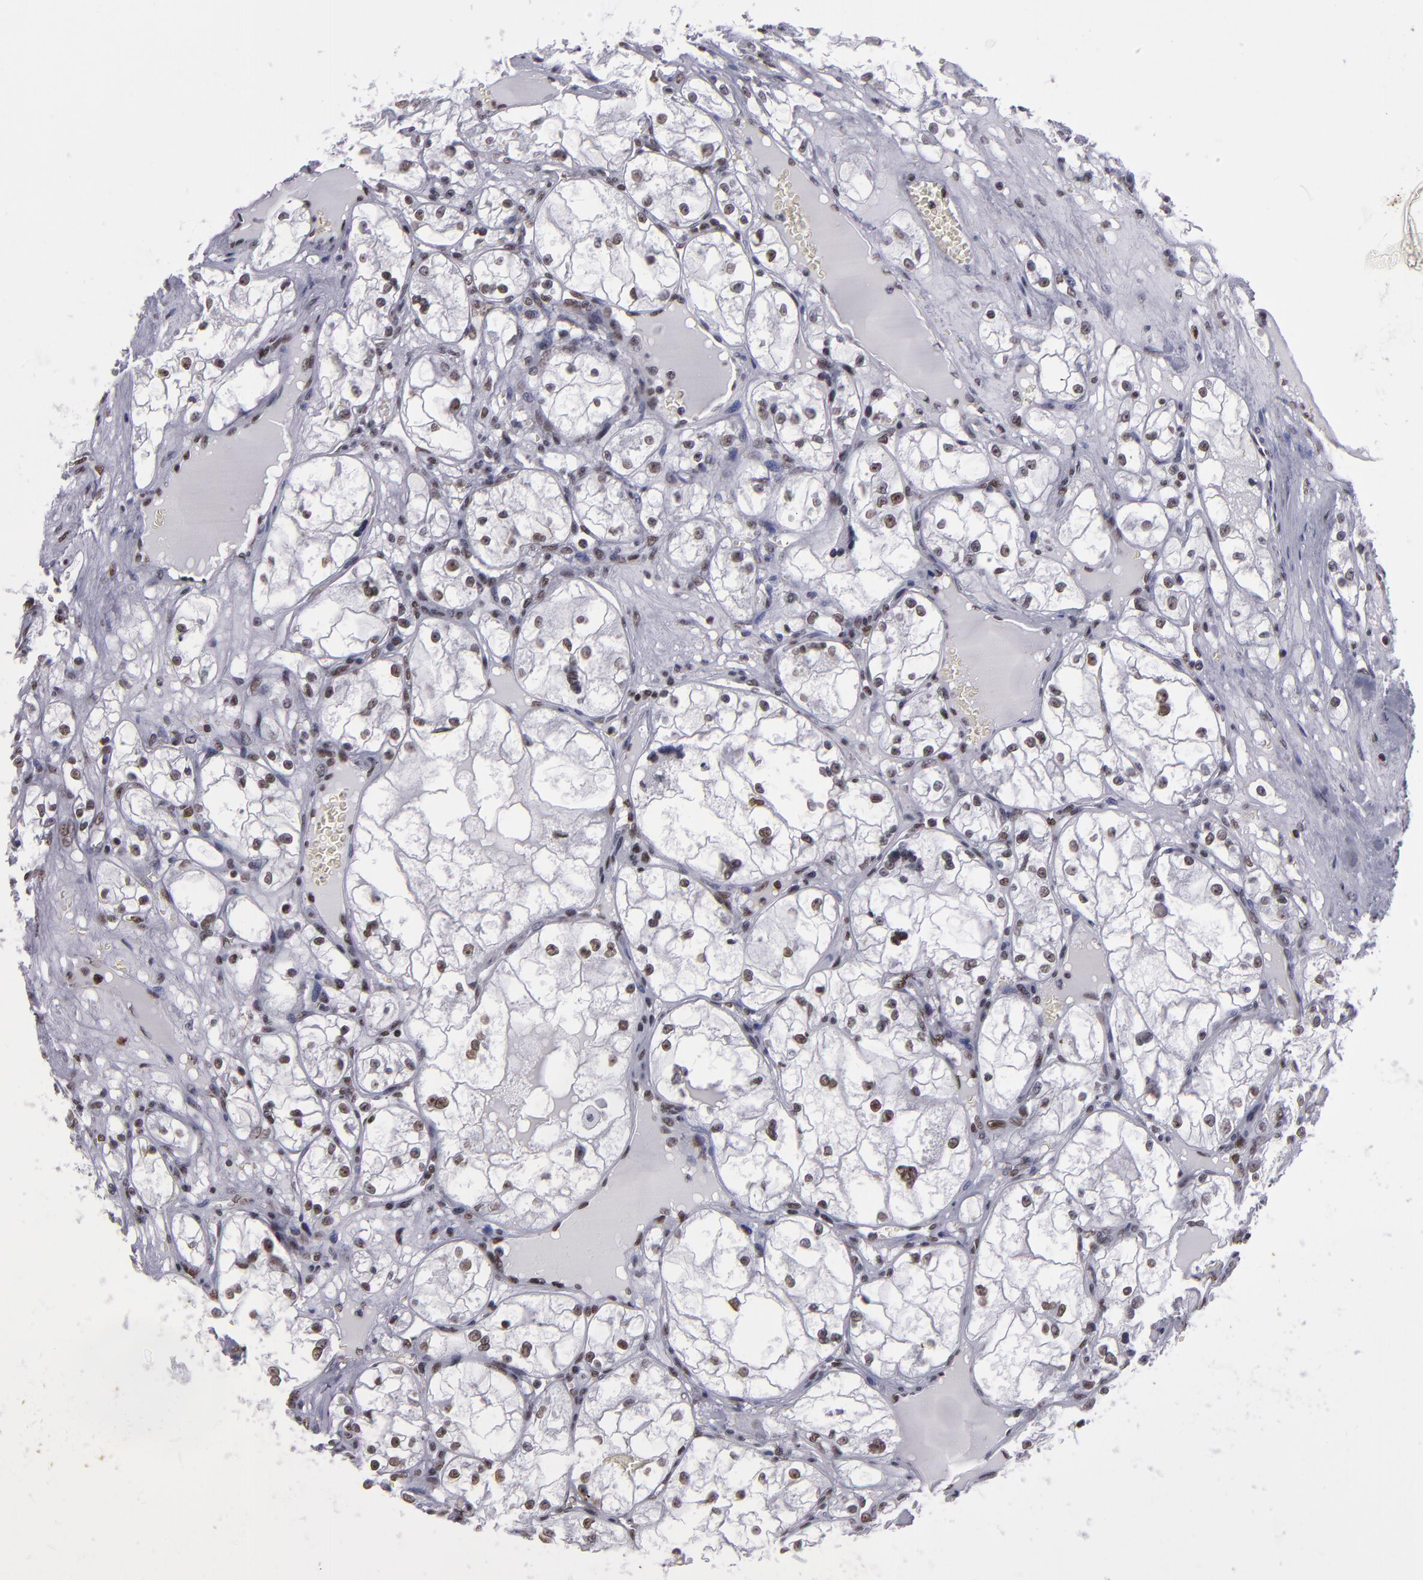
{"staining": {"intensity": "moderate", "quantity": "25%-75%", "location": "nuclear"}, "tissue": "renal cancer", "cell_type": "Tumor cells", "image_type": "cancer", "snomed": [{"axis": "morphology", "description": "Adenocarcinoma, NOS"}, {"axis": "topography", "description": "Kidney"}], "caption": "Moderate nuclear staining is present in about 25%-75% of tumor cells in adenocarcinoma (renal).", "gene": "TERF2", "patient": {"sex": "male", "age": 61}}